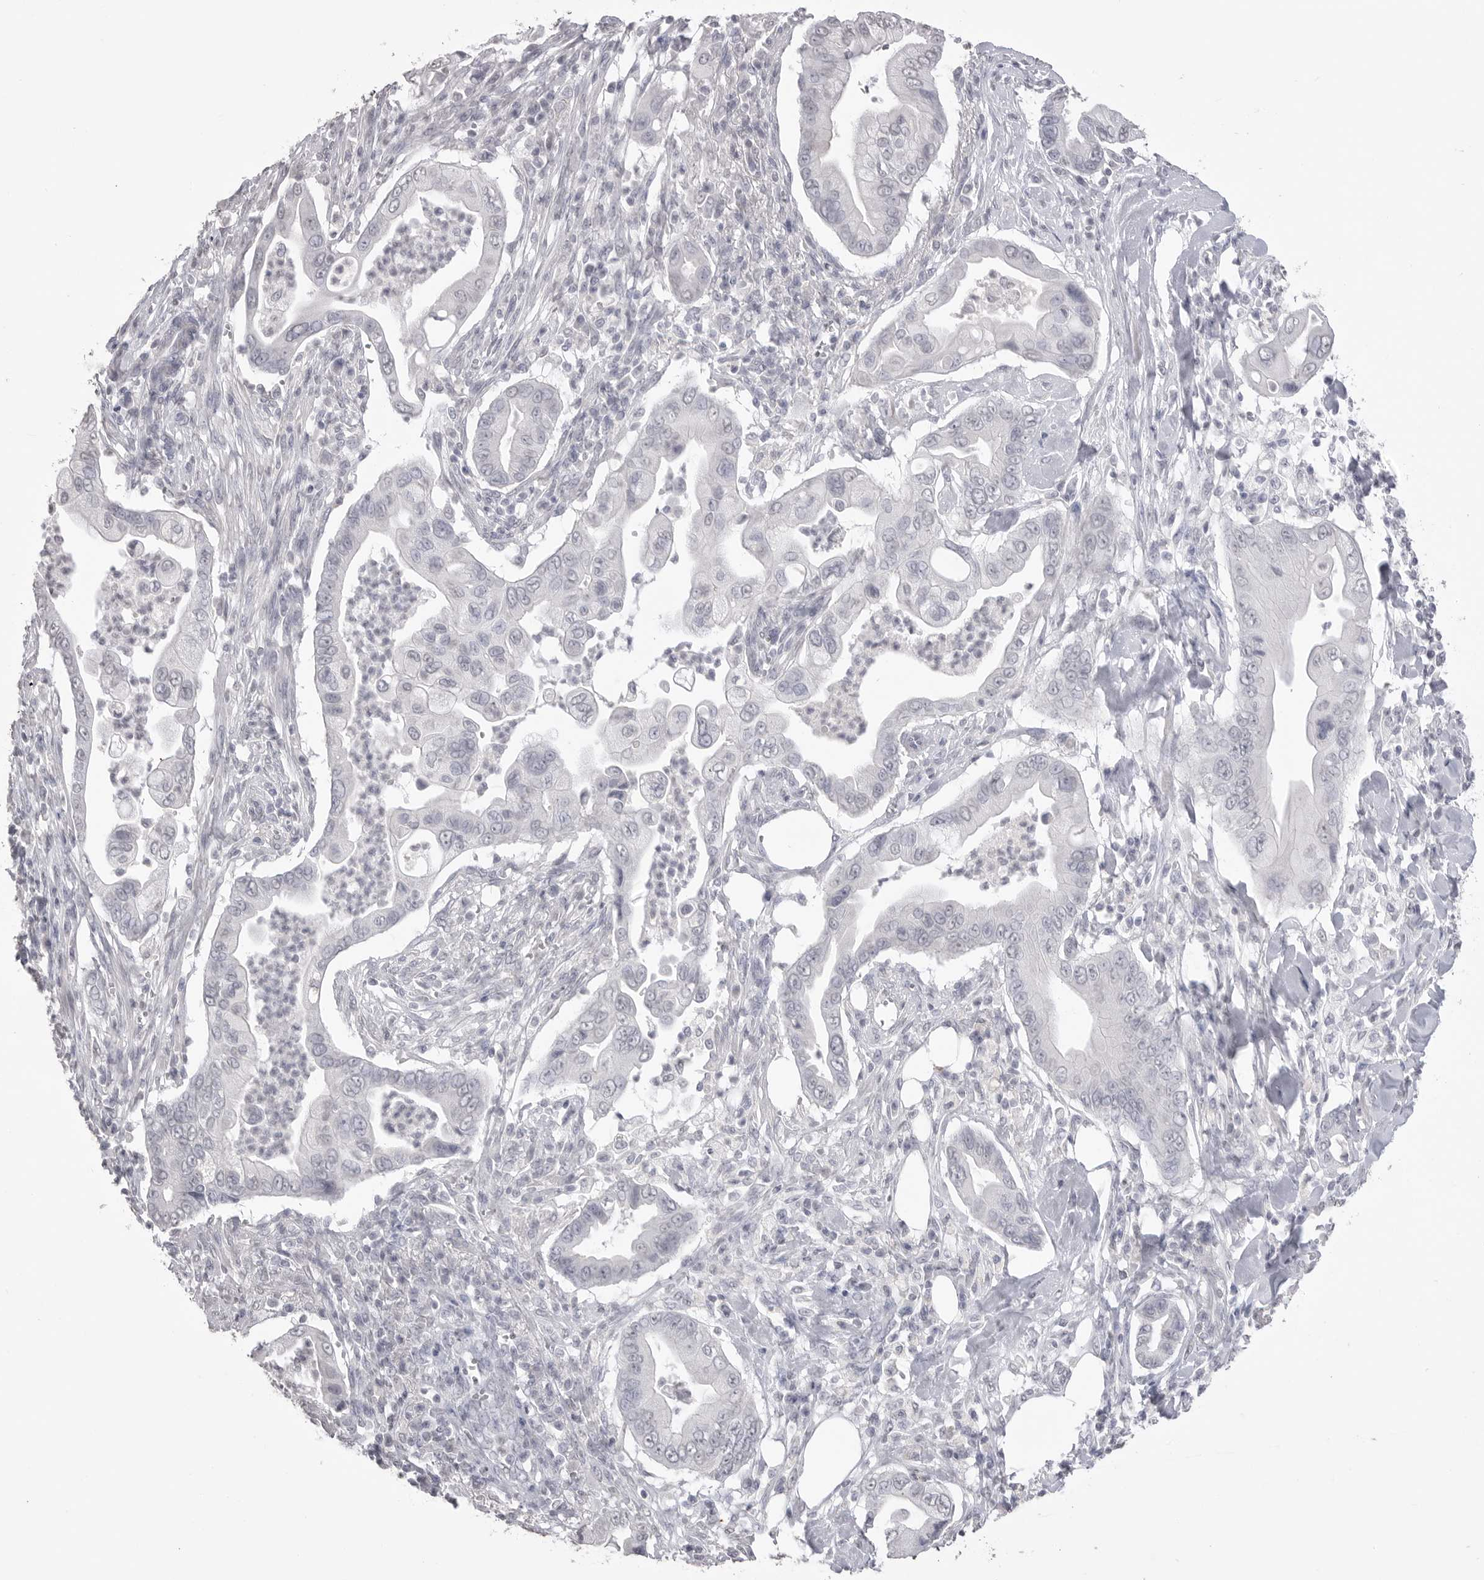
{"staining": {"intensity": "negative", "quantity": "none", "location": "none"}, "tissue": "pancreatic cancer", "cell_type": "Tumor cells", "image_type": "cancer", "snomed": [{"axis": "morphology", "description": "Adenocarcinoma, NOS"}, {"axis": "topography", "description": "Pancreas"}], "caption": "Immunohistochemical staining of human pancreatic cancer (adenocarcinoma) exhibits no significant staining in tumor cells.", "gene": "ICAM5", "patient": {"sex": "male", "age": 78}}